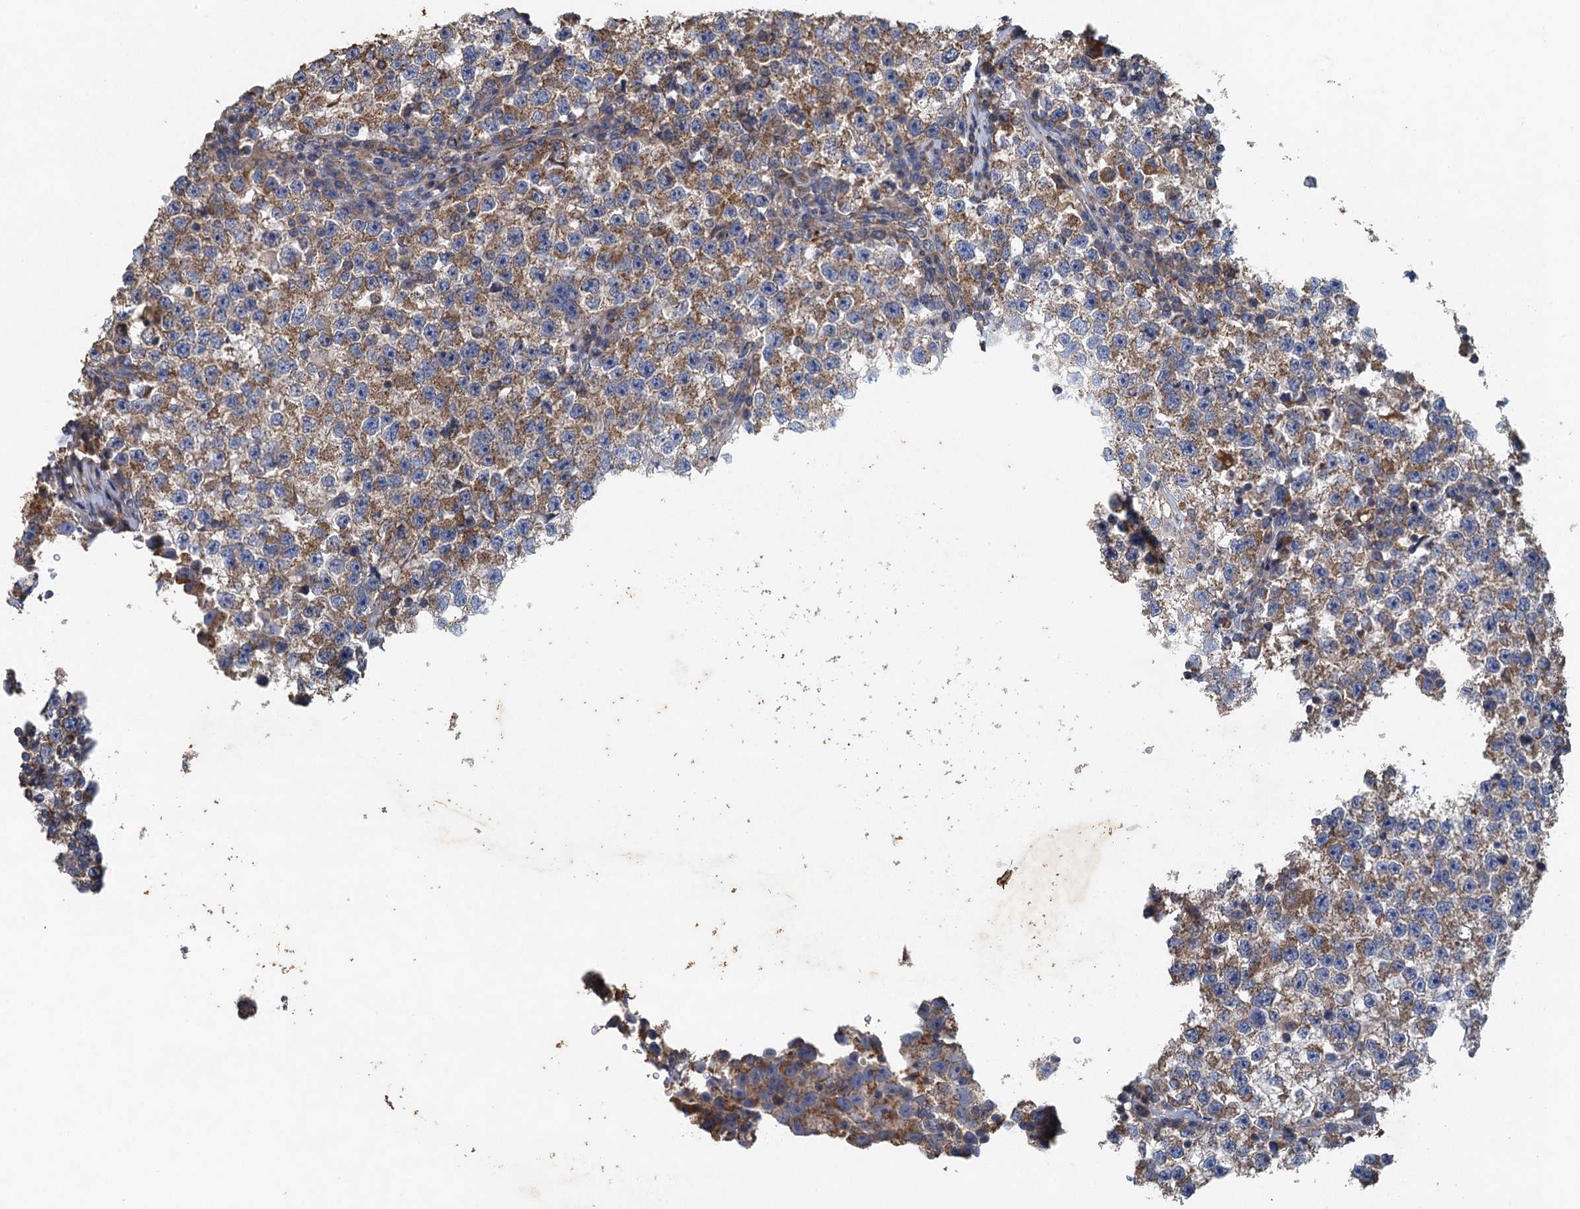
{"staining": {"intensity": "moderate", "quantity": ">75%", "location": "cytoplasmic/membranous"}, "tissue": "testis cancer", "cell_type": "Tumor cells", "image_type": "cancer", "snomed": [{"axis": "morphology", "description": "Seminoma, NOS"}, {"axis": "topography", "description": "Testis"}], "caption": "A high-resolution photomicrograph shows immunohistochemistry (IHC) staining of seminoma (testis), which exhibits moderate cytoplasmic/membranous positivity in approximately >75% of tumor cells.", "gene": "BCS1L", "patient": {"sex": "male", "age": 22}}